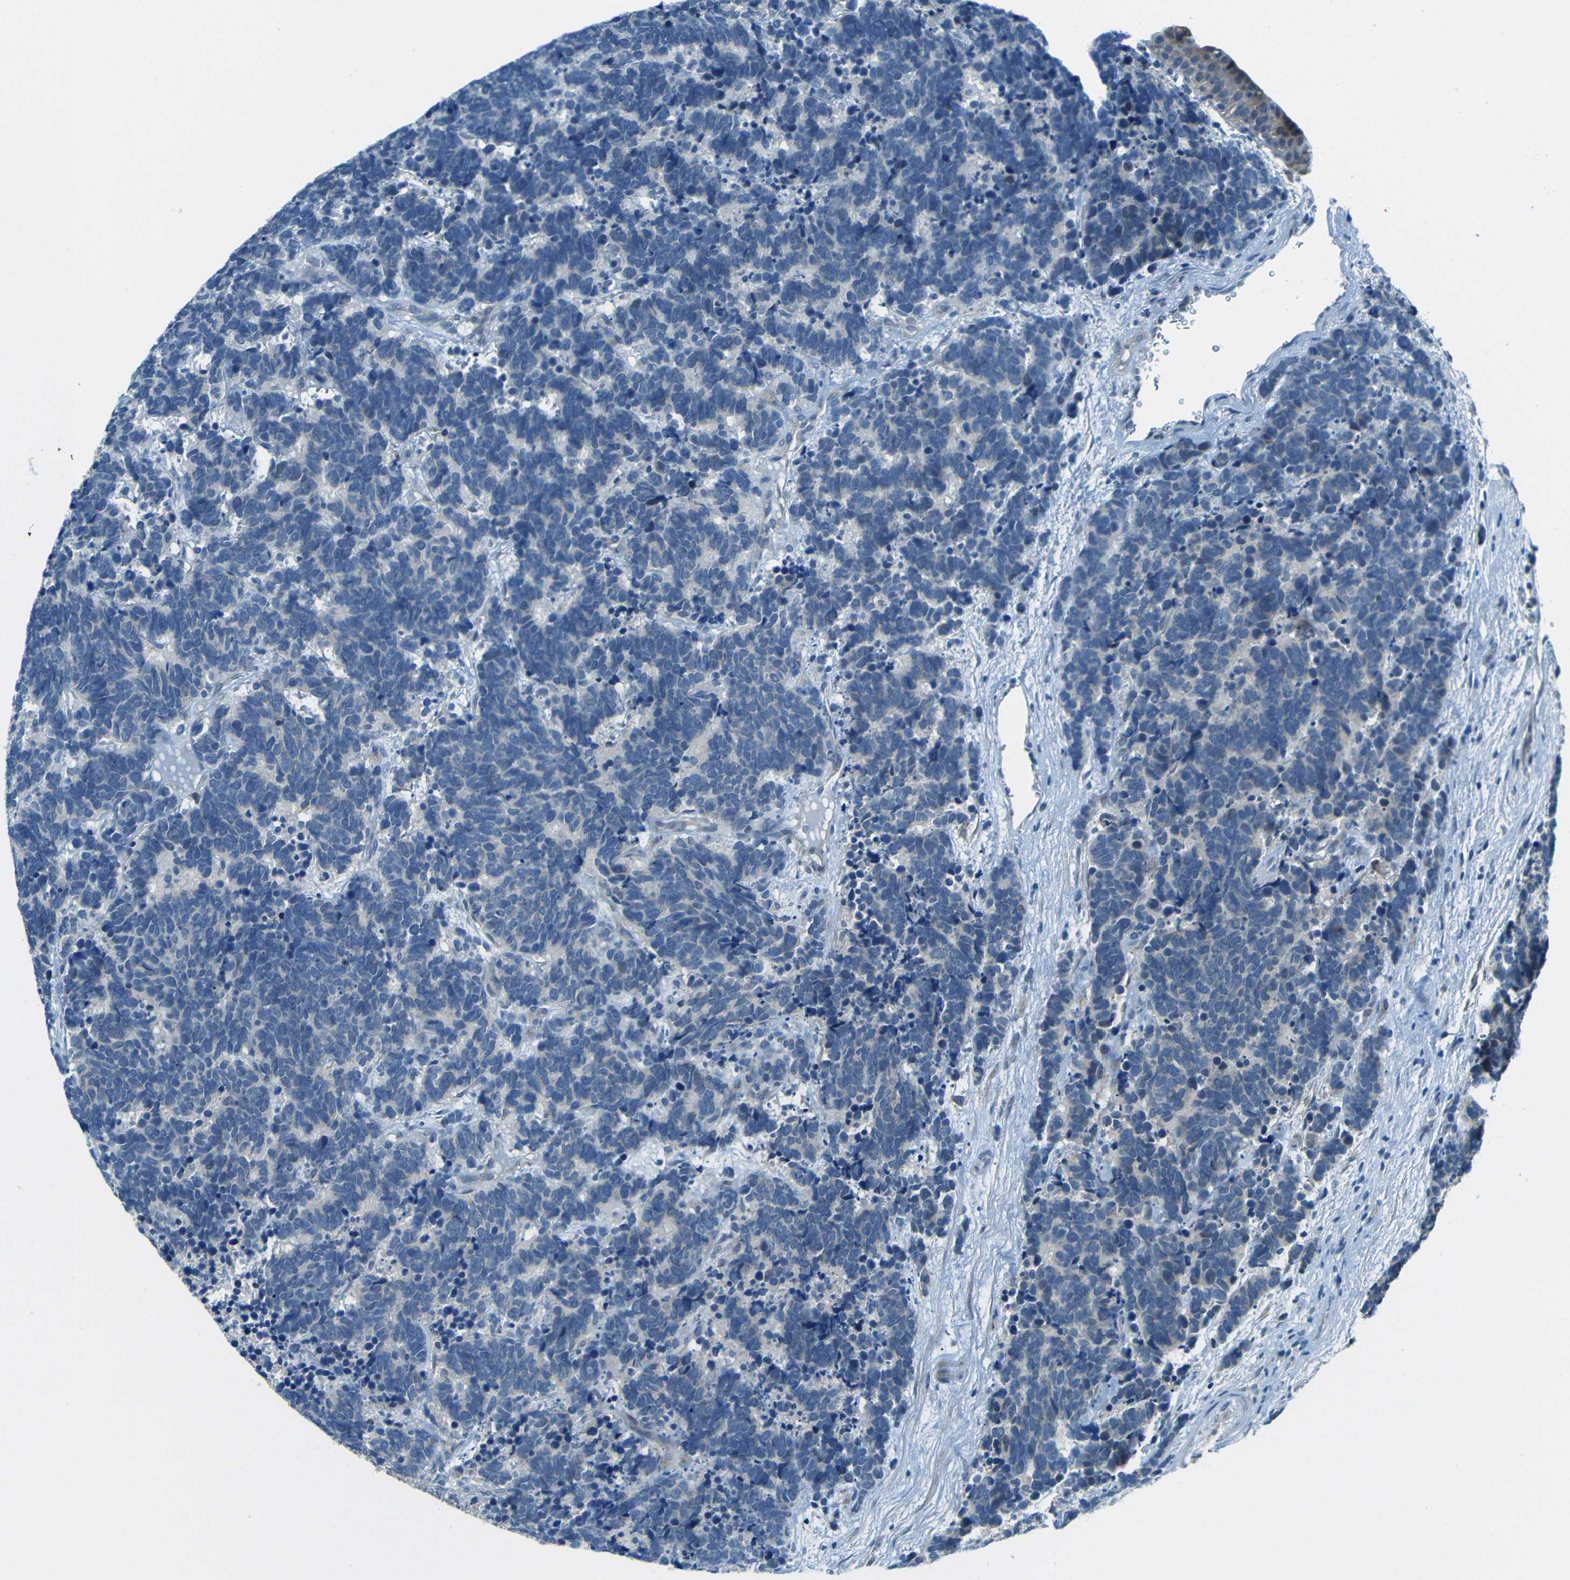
{"staining": {"intensity": "negative", "quantity": "none", "location": "none"}, "tissue": "carcinoid", "cell_type": "Tumor cells", "image_type": "cancer", "snomed": [{"axis": "morphology", "description": "Carcinoma, NOS"}, {"axis": "morphology", "description": "Carcinoid, malignant, NOS"}, {"axis": "topography", "description": "Urinary bladder"}], "caption": "A high-resolution micrograph shows immunohistochemistry staining of carcinoid, which exhibits no significant positivity in tumor cells.", "gene": "ANKRD22", "patient": {"sex": "male", "age": 57}}